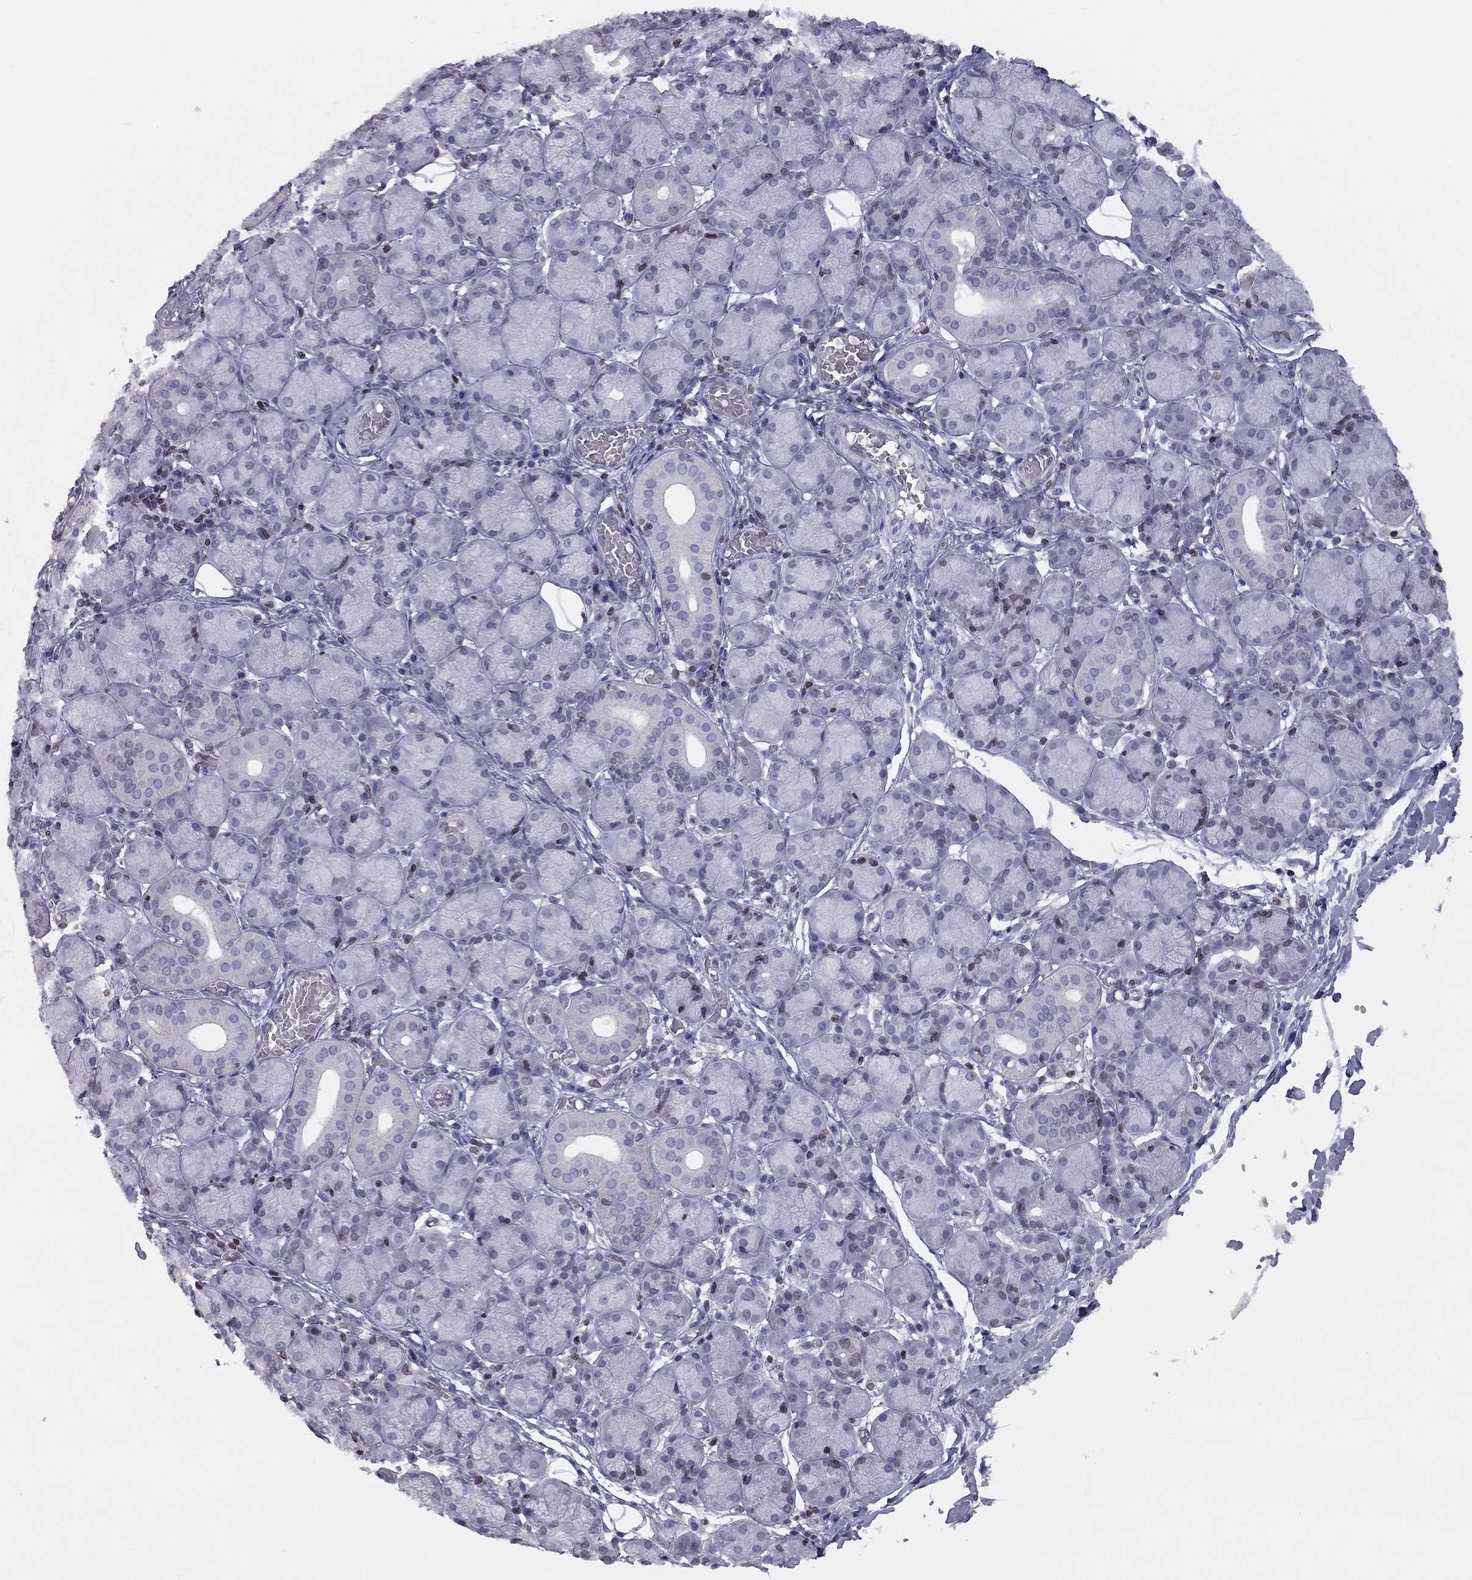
{"staining": {"intensity": "negative", "quantity": "none", "location": "none"}, "tissue": "salivary gland", "cell_type": "Glandular cells", "image_type": "normal", "snomed": [{"axis": "morphology", "description": "Normal tissue, NOS"}, {"axis": "topography", "description": "Salivary gland"}, {"axis": "topography", "description": "Peripheral nerve tissue"}], "caption": "Immunohistochemistry histopathology image of unremarkable salivary gland: salivary gland stained with DAB shows no significant protein positivity in glandular cells. (Stains: DAB immunohistochemistry with hematoxylin counter stain, Microscopy: brightfield microscopy at high magnification).", "gene": "ESPL1", "patient": {"sex": "female", "age": 24}}